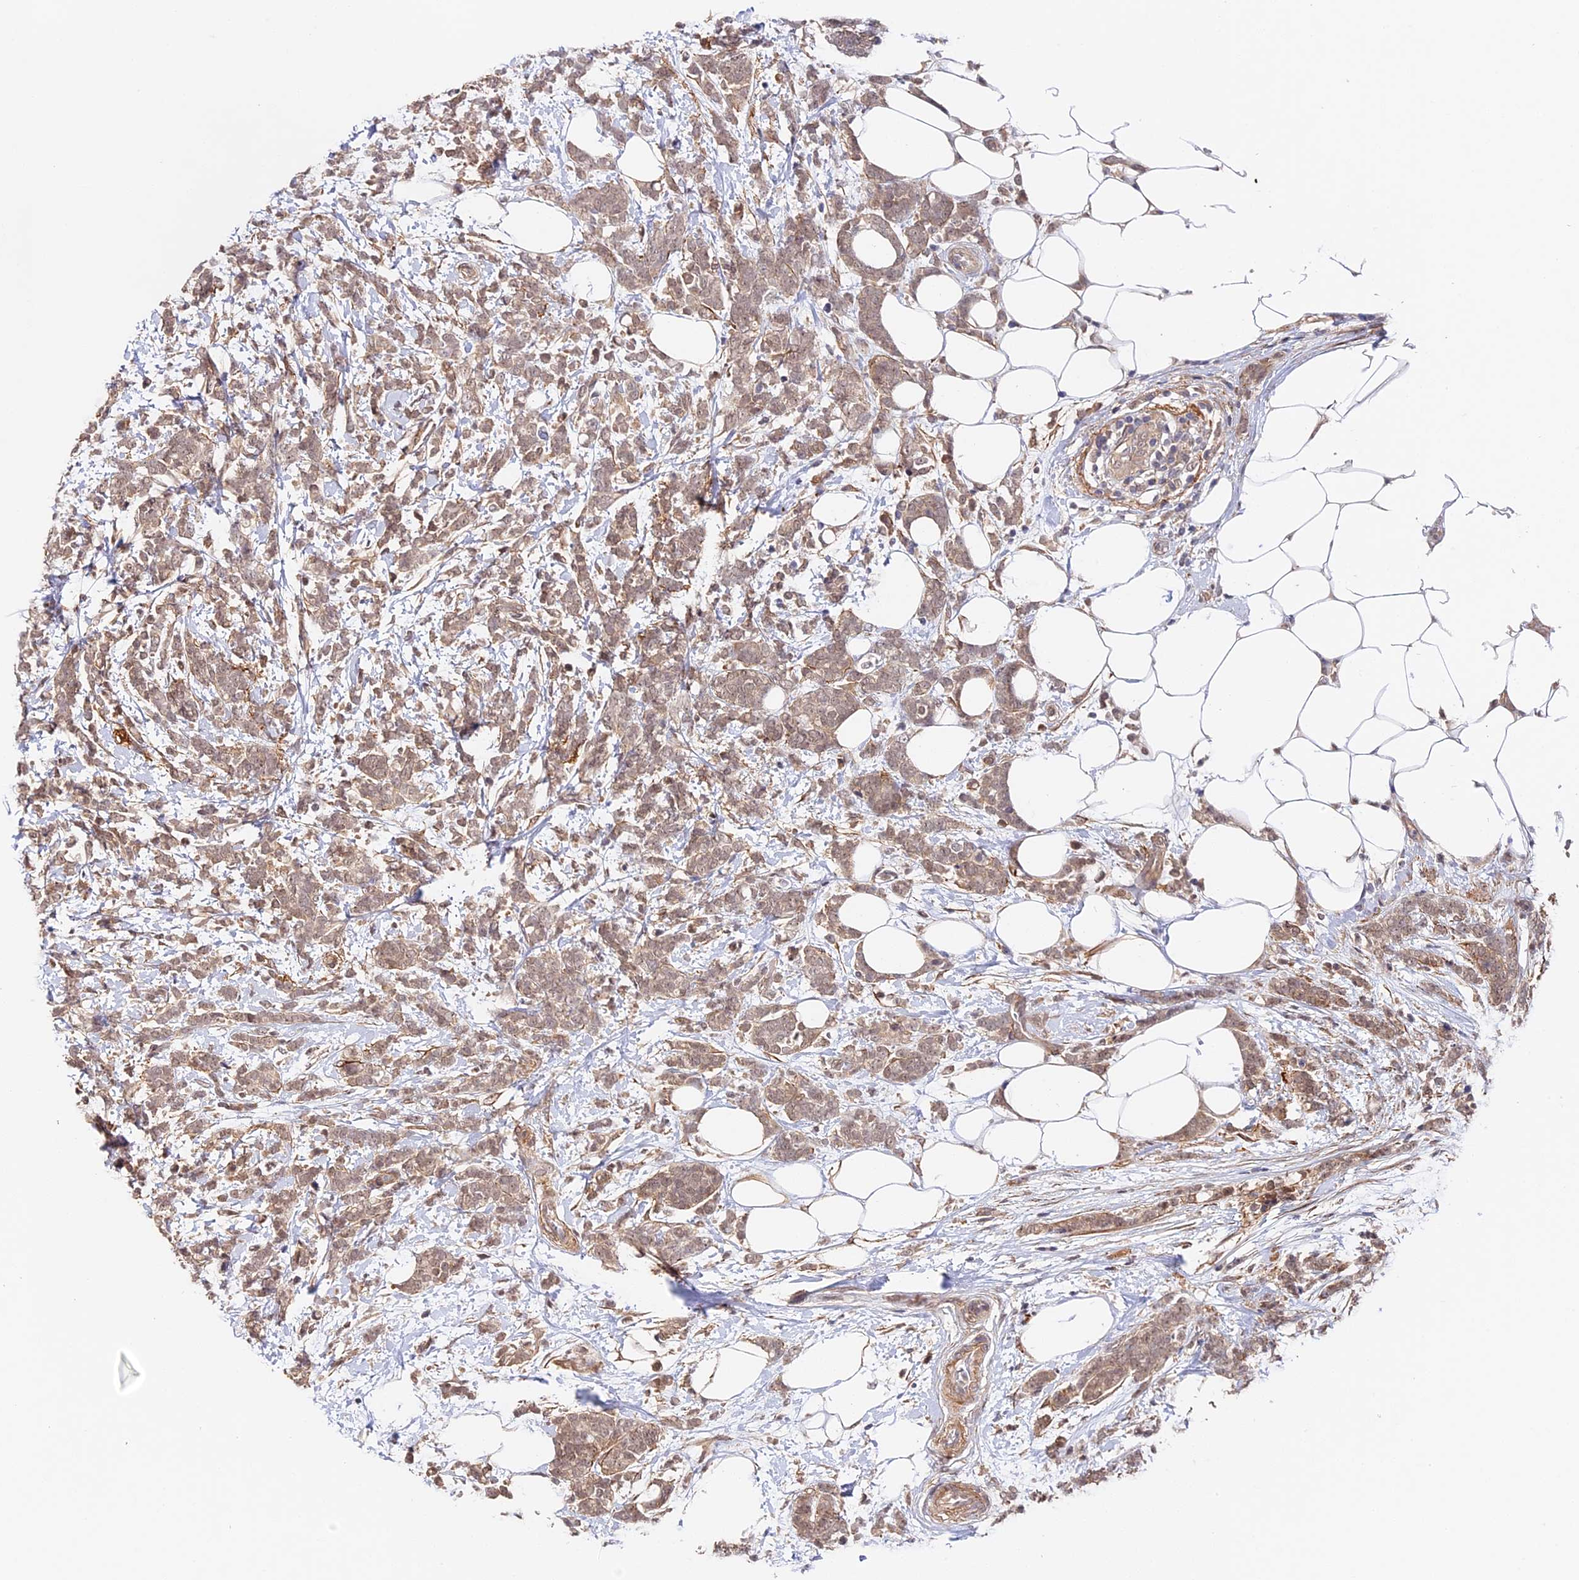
{"staining": {"intensity": "weak", "quantity": ">75%", "location": "cytoplasmic/membranous,nuclear"}, "tissue": "breast cancer", "cell_type": "Tumor cells", "image_type": "cancer", "snomed": [{"axis": "morphology", "description": "Lobular carcinoma"}, {"axis": "topography", "description": "Breast"}], "caption": "Immunohistochemical staining of lobular carcinoma (breast) reveals weak cytoplasmic/membranous and nuclear protein expression in approximately >75% of tumor cells. (DAB (3,3'-diaminobenzidine) = brown stain, brightfield microscopy at high magnification).", "gene": "IMPACT", "patient": {"sex": "female", "age": 58}}